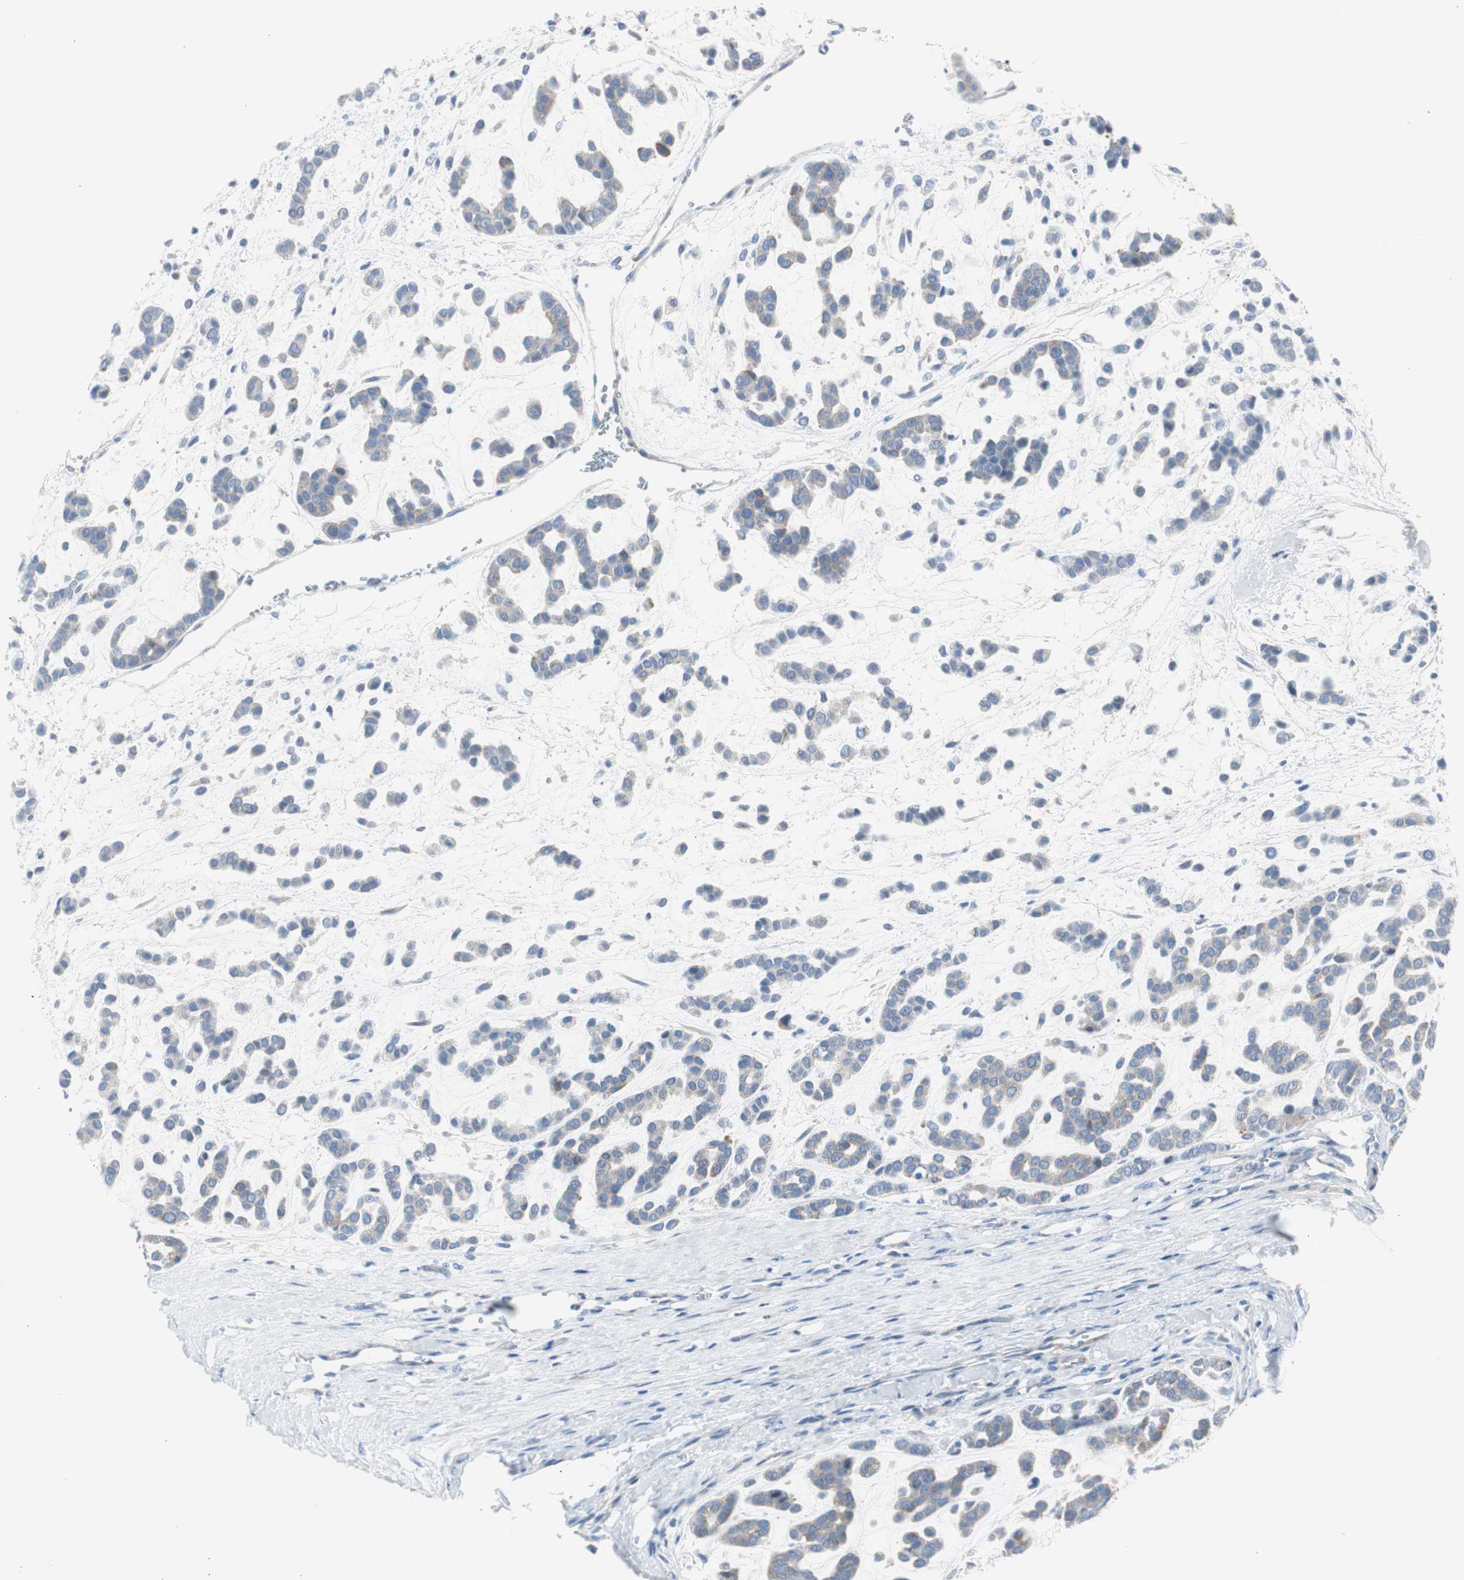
{"staining": {"intensity": "weak", "quantity": ">75%", "location": "cytoplasmic/membranous"}, "tissue": "head and neck cancer", "cell_type": "Tumor cells", "image_type": "cancer", "snomed": [{"axis": "morphology", "description": "Adenocarcinoma, NOS"}, {"axis": "morphology", "description": "Adenoma, NOS"}, {"axis": "topography", "description": "Head-Neck"}], "caption": "The immunohistochemical stain shows weak cytoplasmic/membranous expression in tumor cells of head and neck cancer (adenoma) tissue. (Brightfield microscopy of DAB IHC at high magnification).", "gene": "RPS12", "patient": {"sex": "female", "age": 55}}